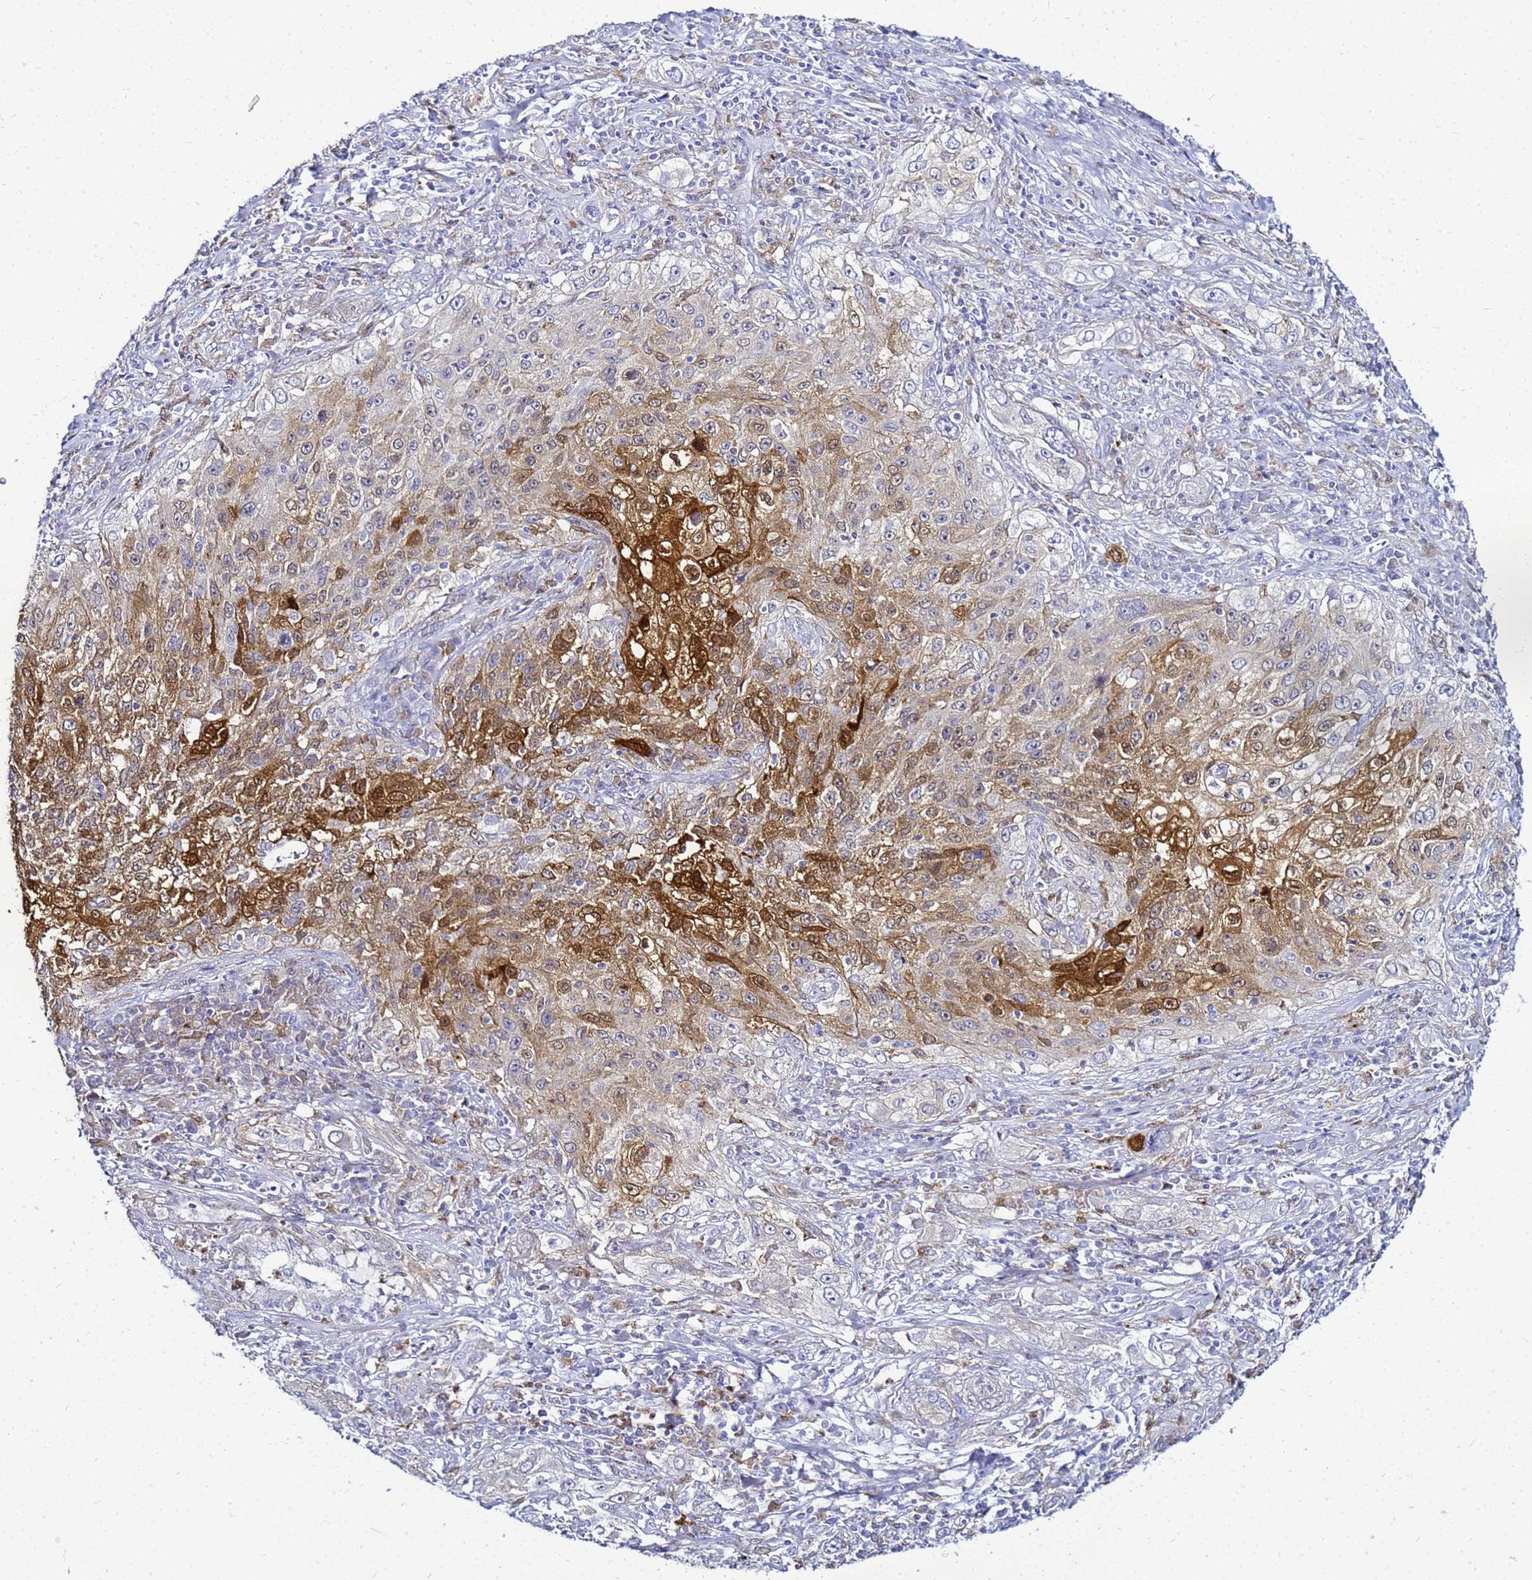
{"staining": {"intensity": "strong", "quantity": "<25%", "location": "cytoplasmic/membranous,nuclear"}, "tissue": "lung cancer", "cell_type": "Tumor cells", "image_type": "cancer", "snomed": [{"axis": "morphology", "description": "Squamous cell carcinoma, NOS"}, {"axis": "topography", "description": "Lung"}], "caption": "This is a histology image of immunohistochemistry (IHC) staining of lung cancer (squamous cell carcinoma), which shows strong positivity in the cytoplasmic/membranous and nuclear of tumor cells.", "gene": "CSTA", "patient": {"sex": "female", "age": 69}}